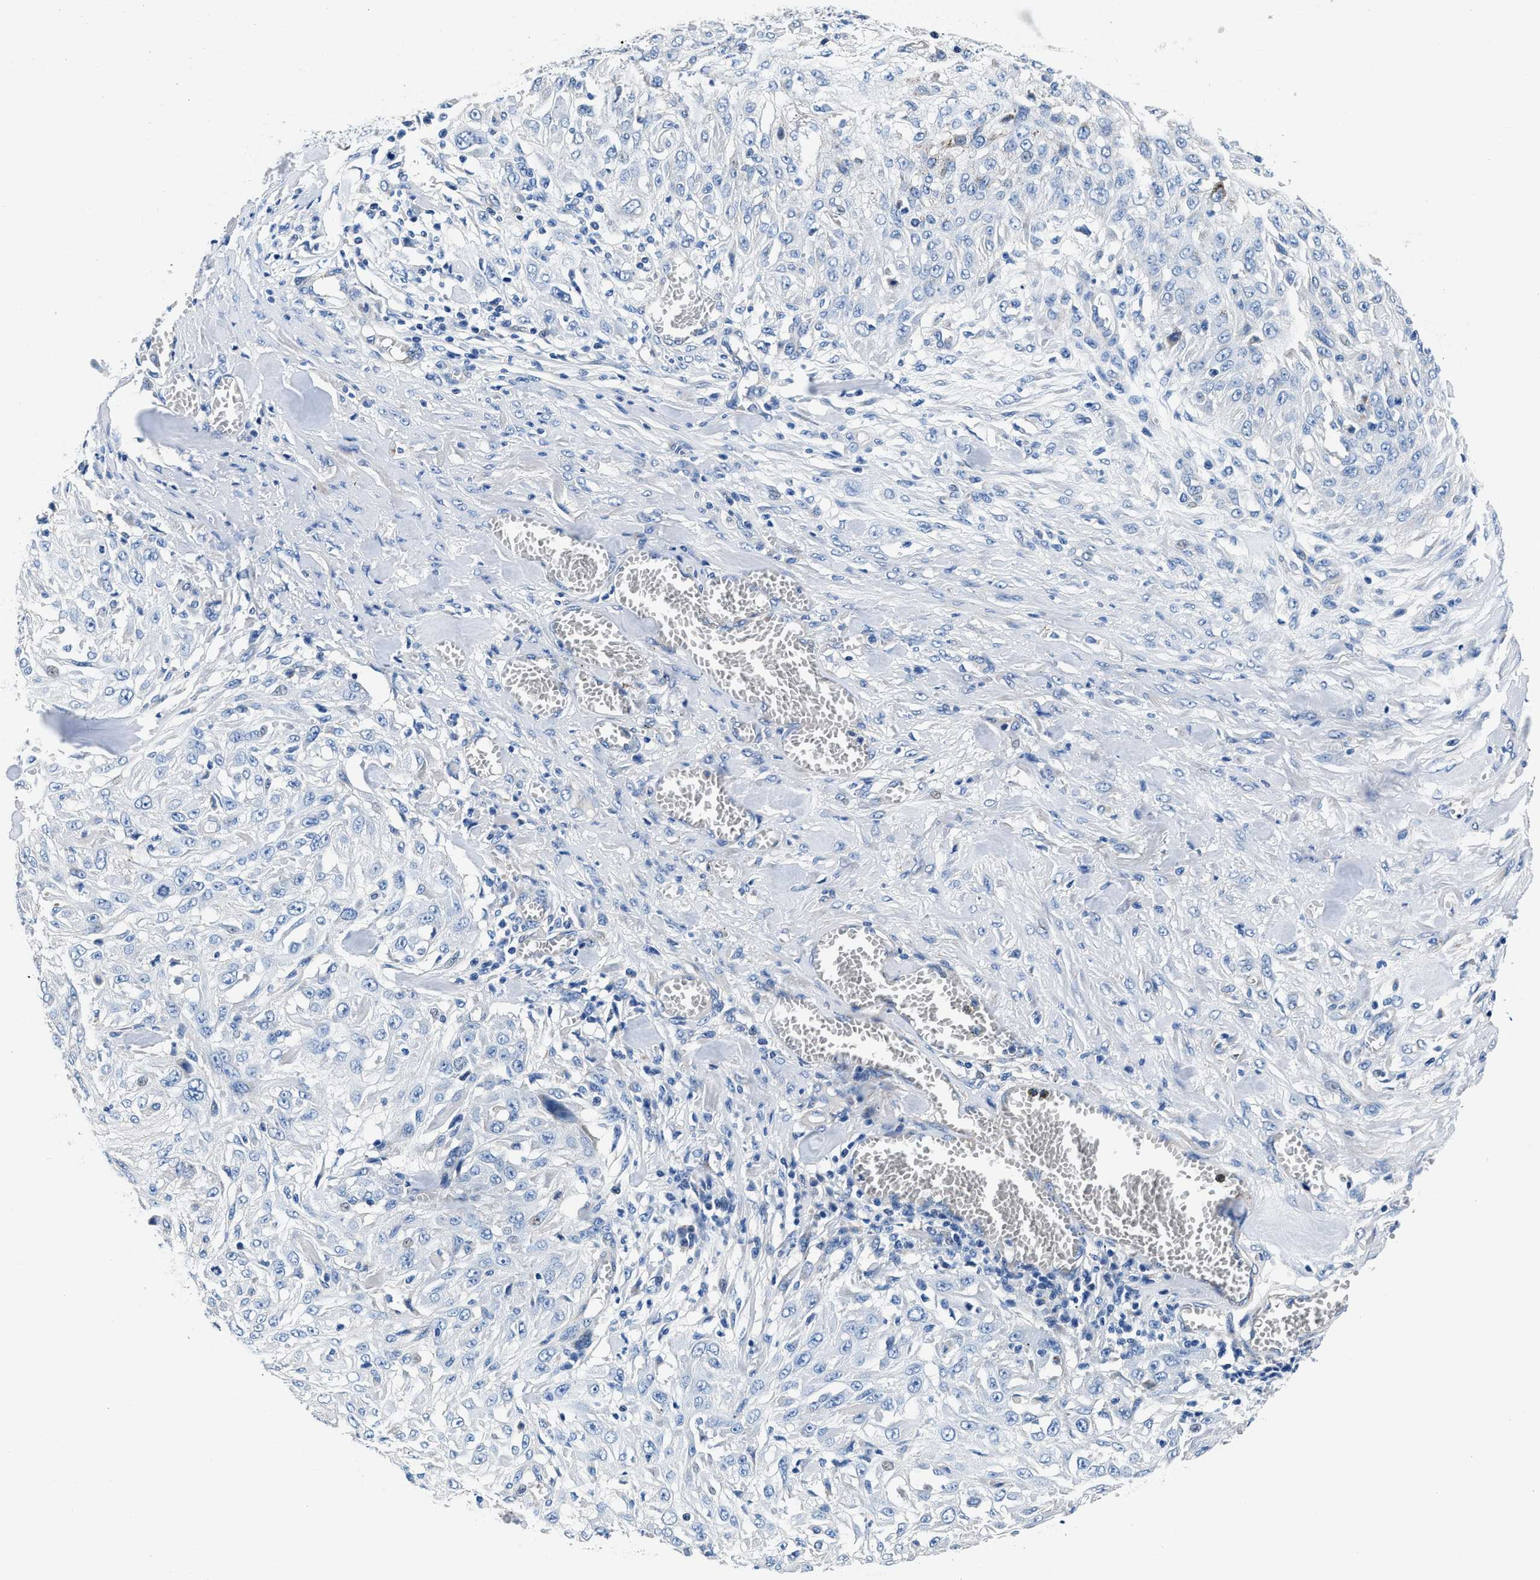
{"staining": {"intensity": "negative", "quantity": "none", "location": "none"}, "tissue": "skin cancer", "cell_type": "Tumor cells", "image_type": "cancer", "snomed": [{"axis": "morphology", "description": "Squamous cell carcinoma, NOS"}, {"axis": "morphology", "description": "Squamous cell carcinoma, metastatic, NOS"}, {"axis": "topography", "description": "Skin"}, {"axis": "topography", "description": "Lymph node"}], "caption": "An image of skin cancer stained for a protein exhibits no brown staining in tumor cells.", "gene": "DAG1", "patient": {"sex": "male", "age": 75}}